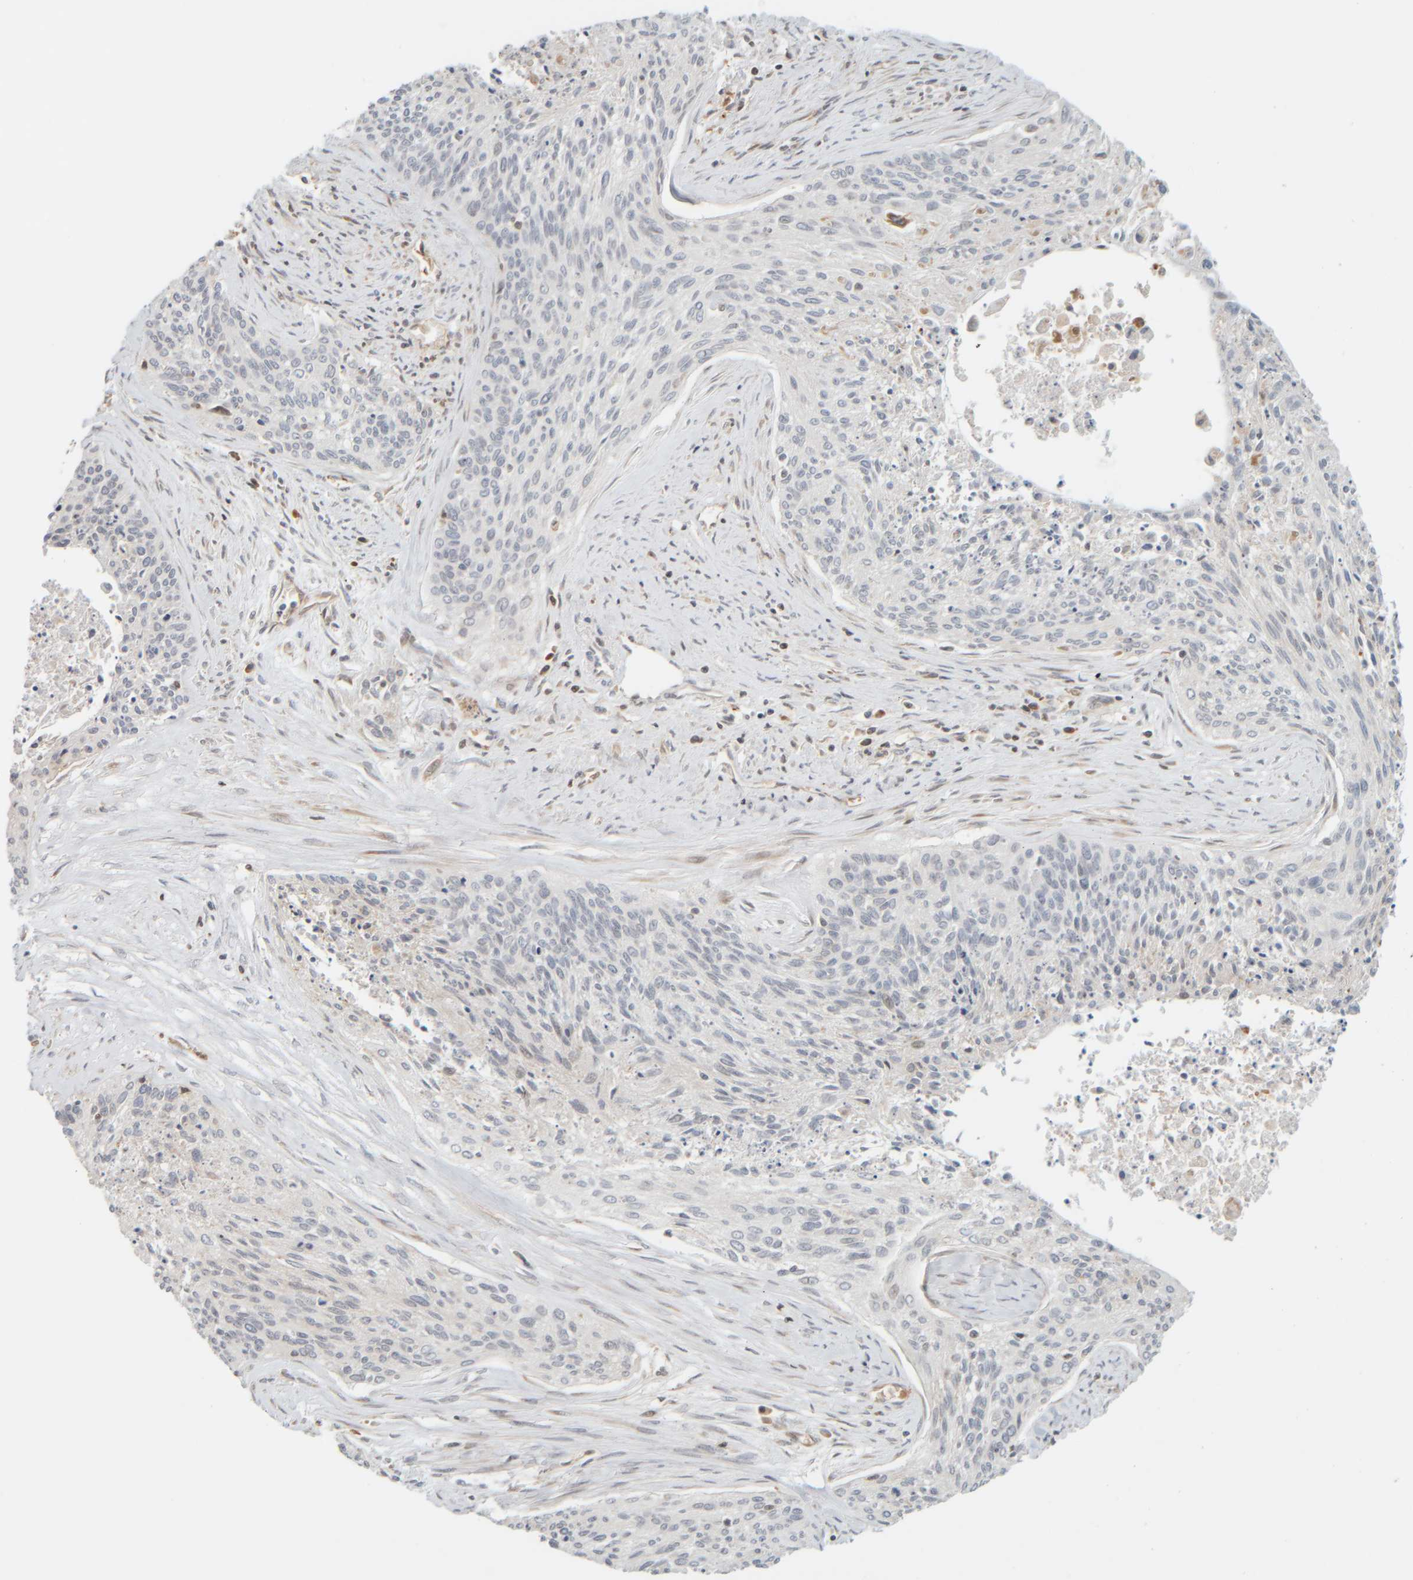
{"staining": {"intensity": "negative", "quantity": "none", "location": "none"}, "tissue": "cervical cancer", "cell_type": "Tumor cells", "image_type": "cancer", "snomed": [{"axis": "morphology", "description": "Squamous cell carcinoma, NOS"}, {"axis": "topography", "description": "Cervix"}], "caption": "An image of squamous cell carcinoma (cervical) stained for a protein shows no brown staining in tumor cells. (Brightfield microscopy of DAB immunohistochemistry (IHC) at high magnification).", "gene": "PTGES3L-AARSD1", "patient": {"sex": "female", "age": 55}}